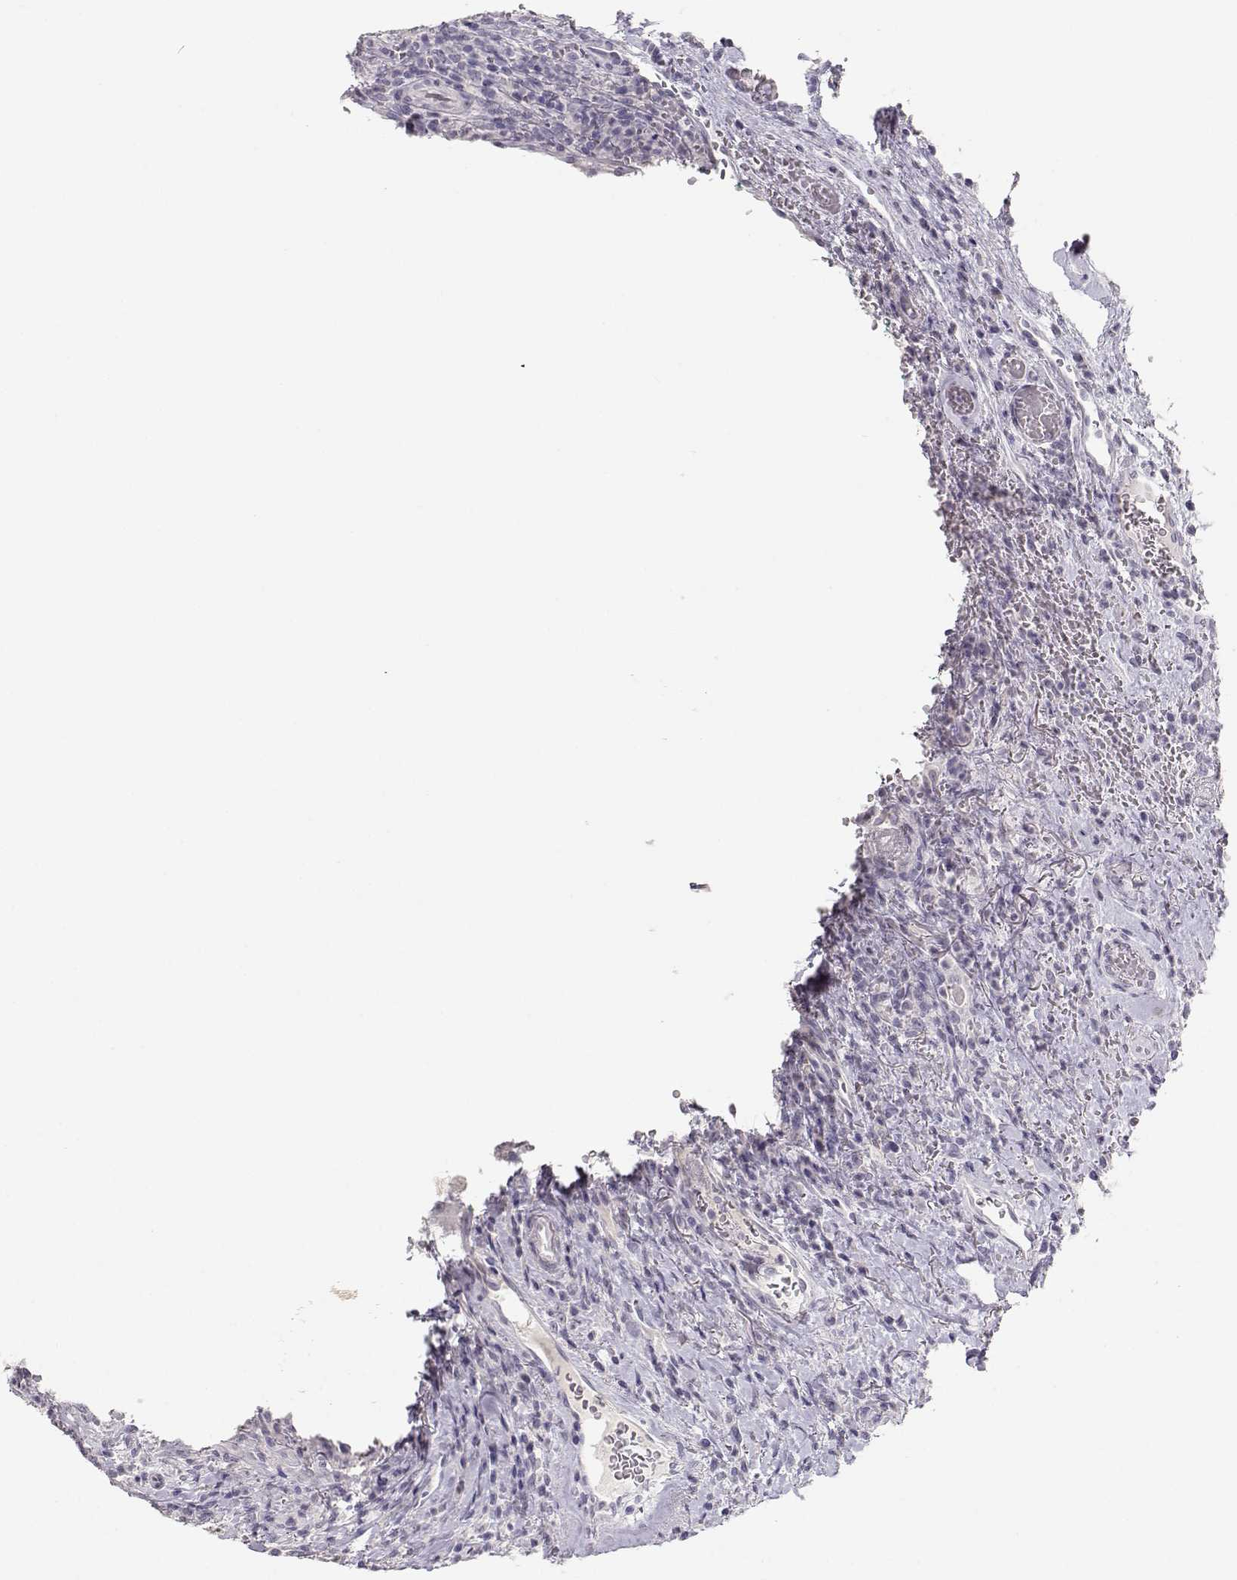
{"staining": {"intensity": "negative", "quantity": "none", "location": "none"}, "tissue": "head and neck cancer", "cell_type": "Tumor cells", "image_type": "cancer", "snomed": [{"axis": "morphology", "description": "Squamous cell carcinoma, NOS"}, {"axis": "topography", "description": "Head-Neck"}], "caption": "There is no significant staining in tumor cells of head and neck cancer (squamous cell carcinoma).", "gene": "TKTL1", "patient": {"sex": "male", "age": 69}}